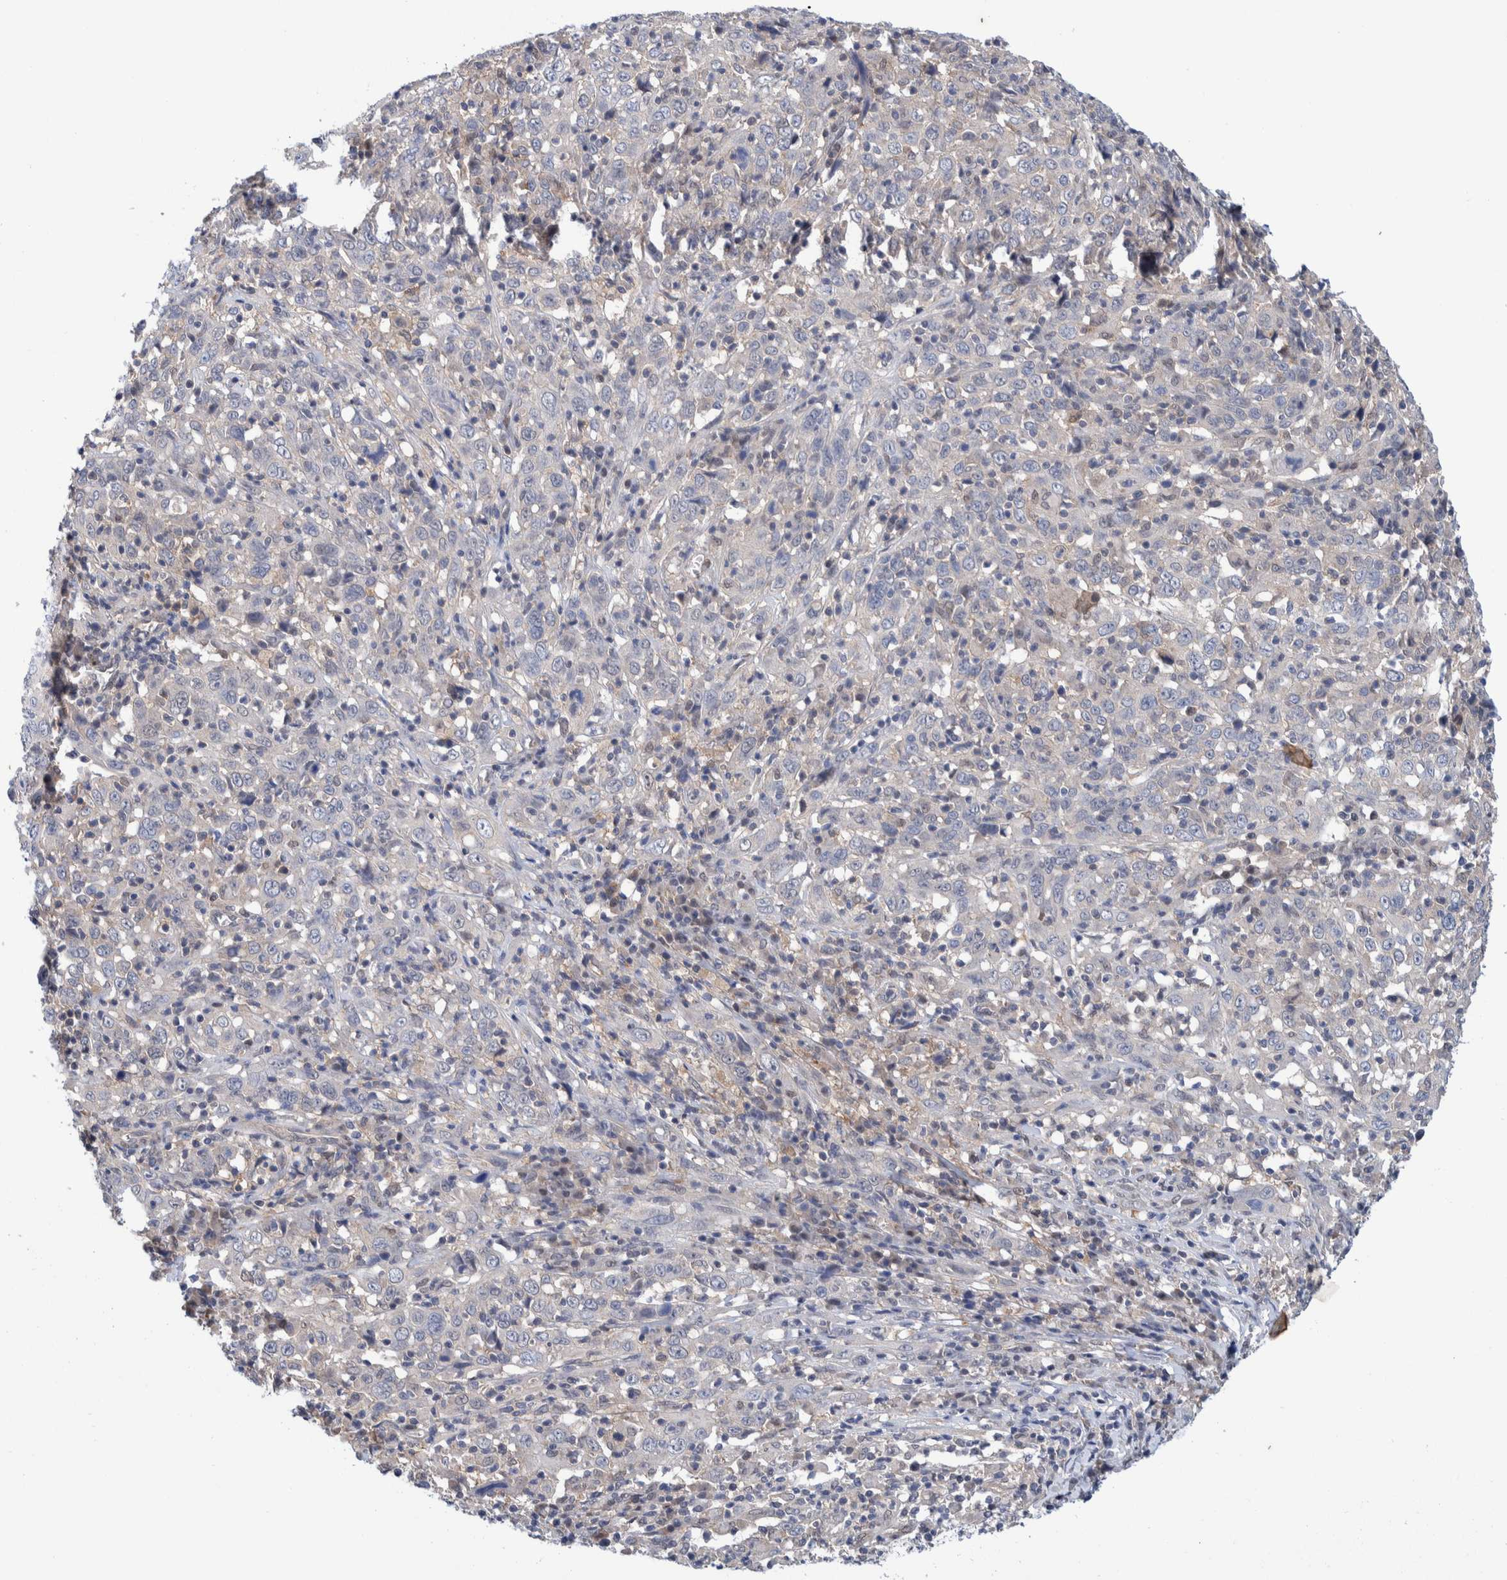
{"staining": {"intensity": "negative", "quantity": "none", "location": "none"}, "tissue": "cervical cancer", "cell_type": "Tumor cells", "image_type": "cancer", "snomed": [{"axis": "morphology", "description": "Squamous cell carcinoma, NOS"}, {"axis": "topography", "description": "Cervix"}], "caption": "This micrograph is of cervical cancer (squamous cell carcinoma) stained with immunohistochemistry (IHC) to label a protein in brown with the nuclei are counter-stained blue. There is no expression in tumor cells.", "gene": "PFAS", "patient": {"sex": "female", "age": 46}}